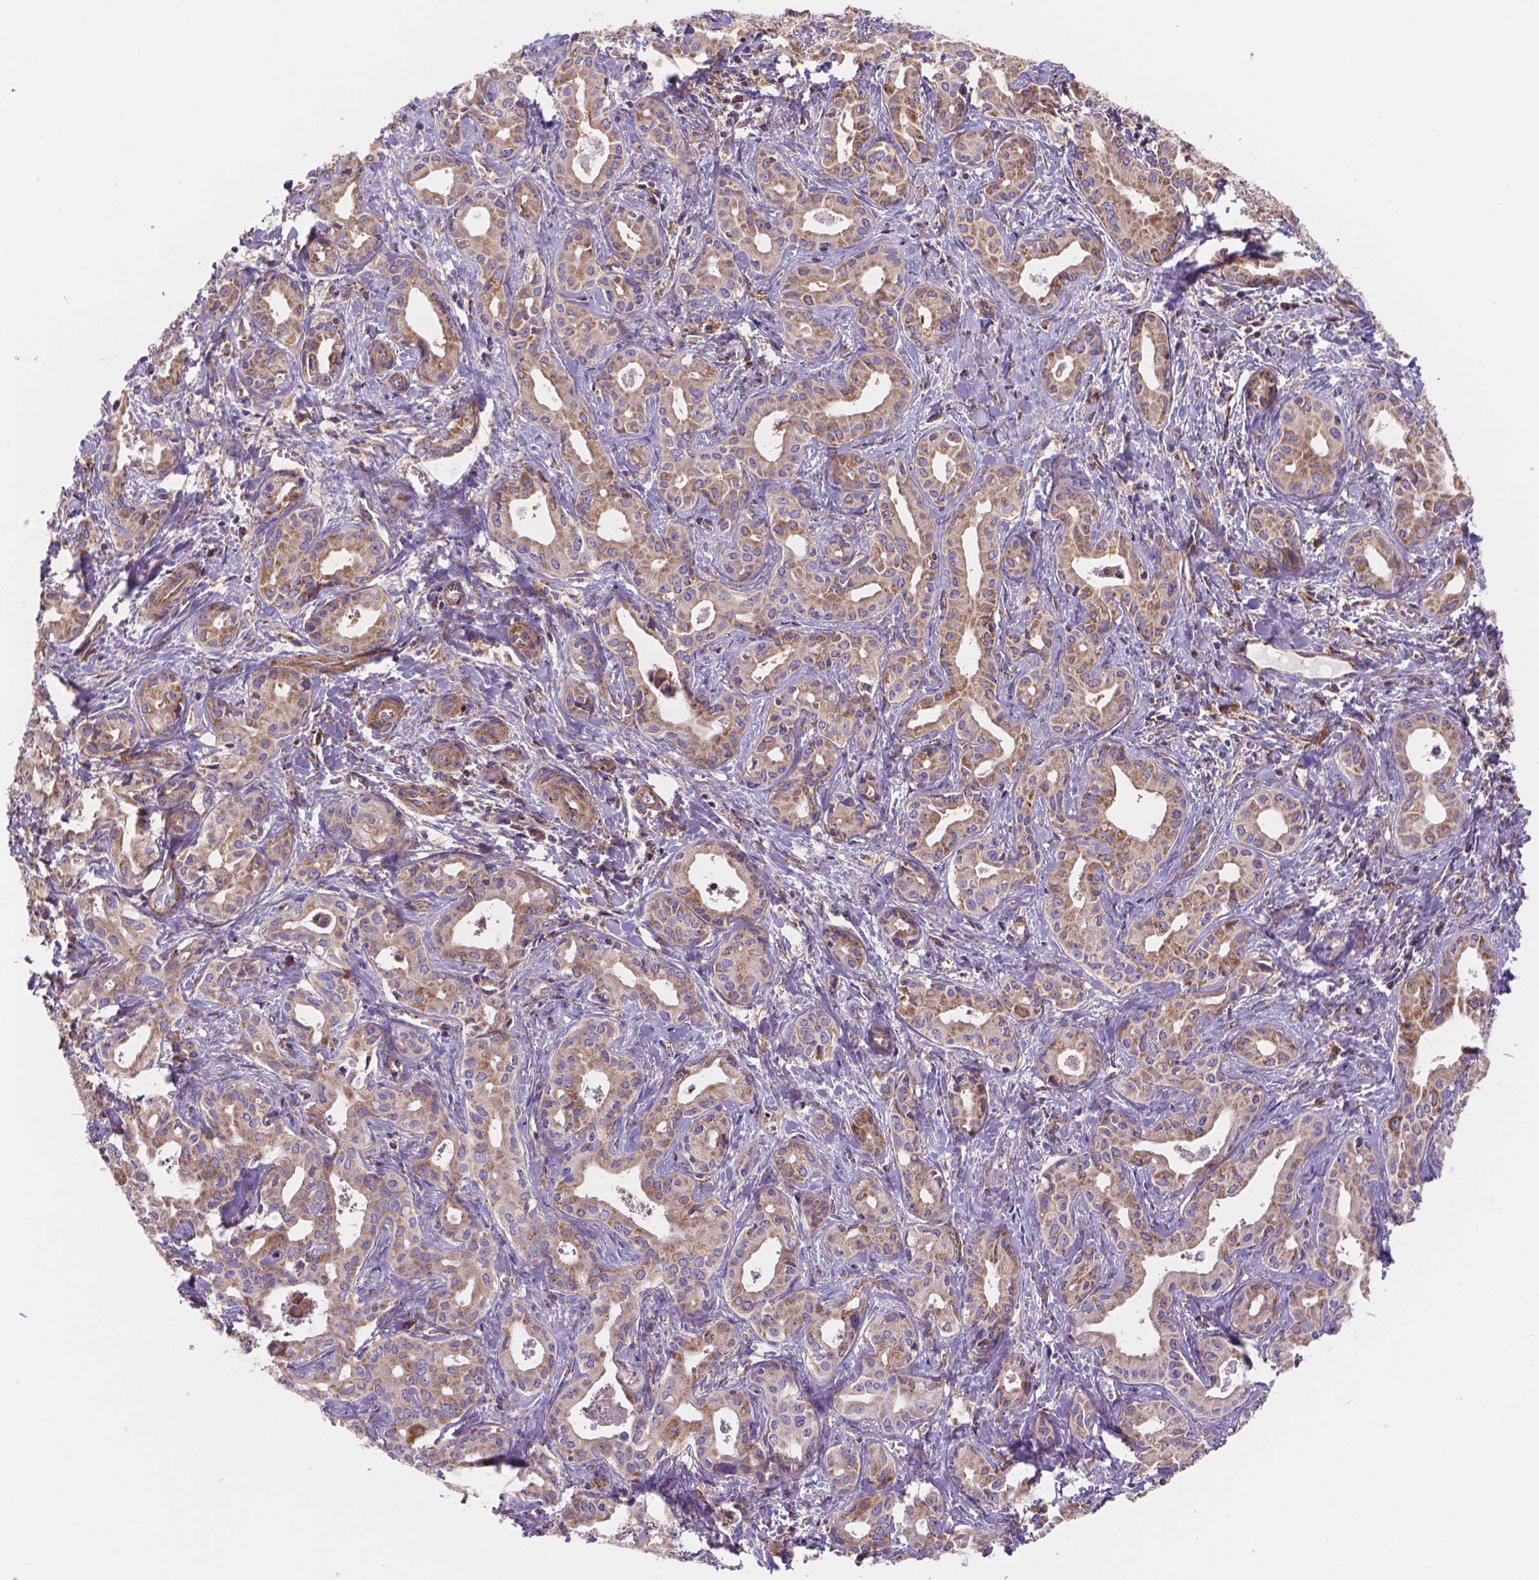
{"staining": {"intensity": "moderate", "quantity": "25%-75%", "location": "cytoplasmic/membranous"}, "tissue": "liver cancer", "cell_type": "Tumor cells", "image_type": "cancer", "snomed": [{"axis": "morphology", "description": "Cholangiocarcinoma"}, {"axis": "topography", "description": "Liver"}], "caption": "Liver cholangiocarcinoma stained for a protein shows moderate cytoplasmic/membranous positivity in tumor cells. The staining was performed using DAB, with brown indicating positive protein expression. Nuclei are stained blue with hematoxylin.", "gene": "AK3", "patient": {"sex": "female", "age": 65}}